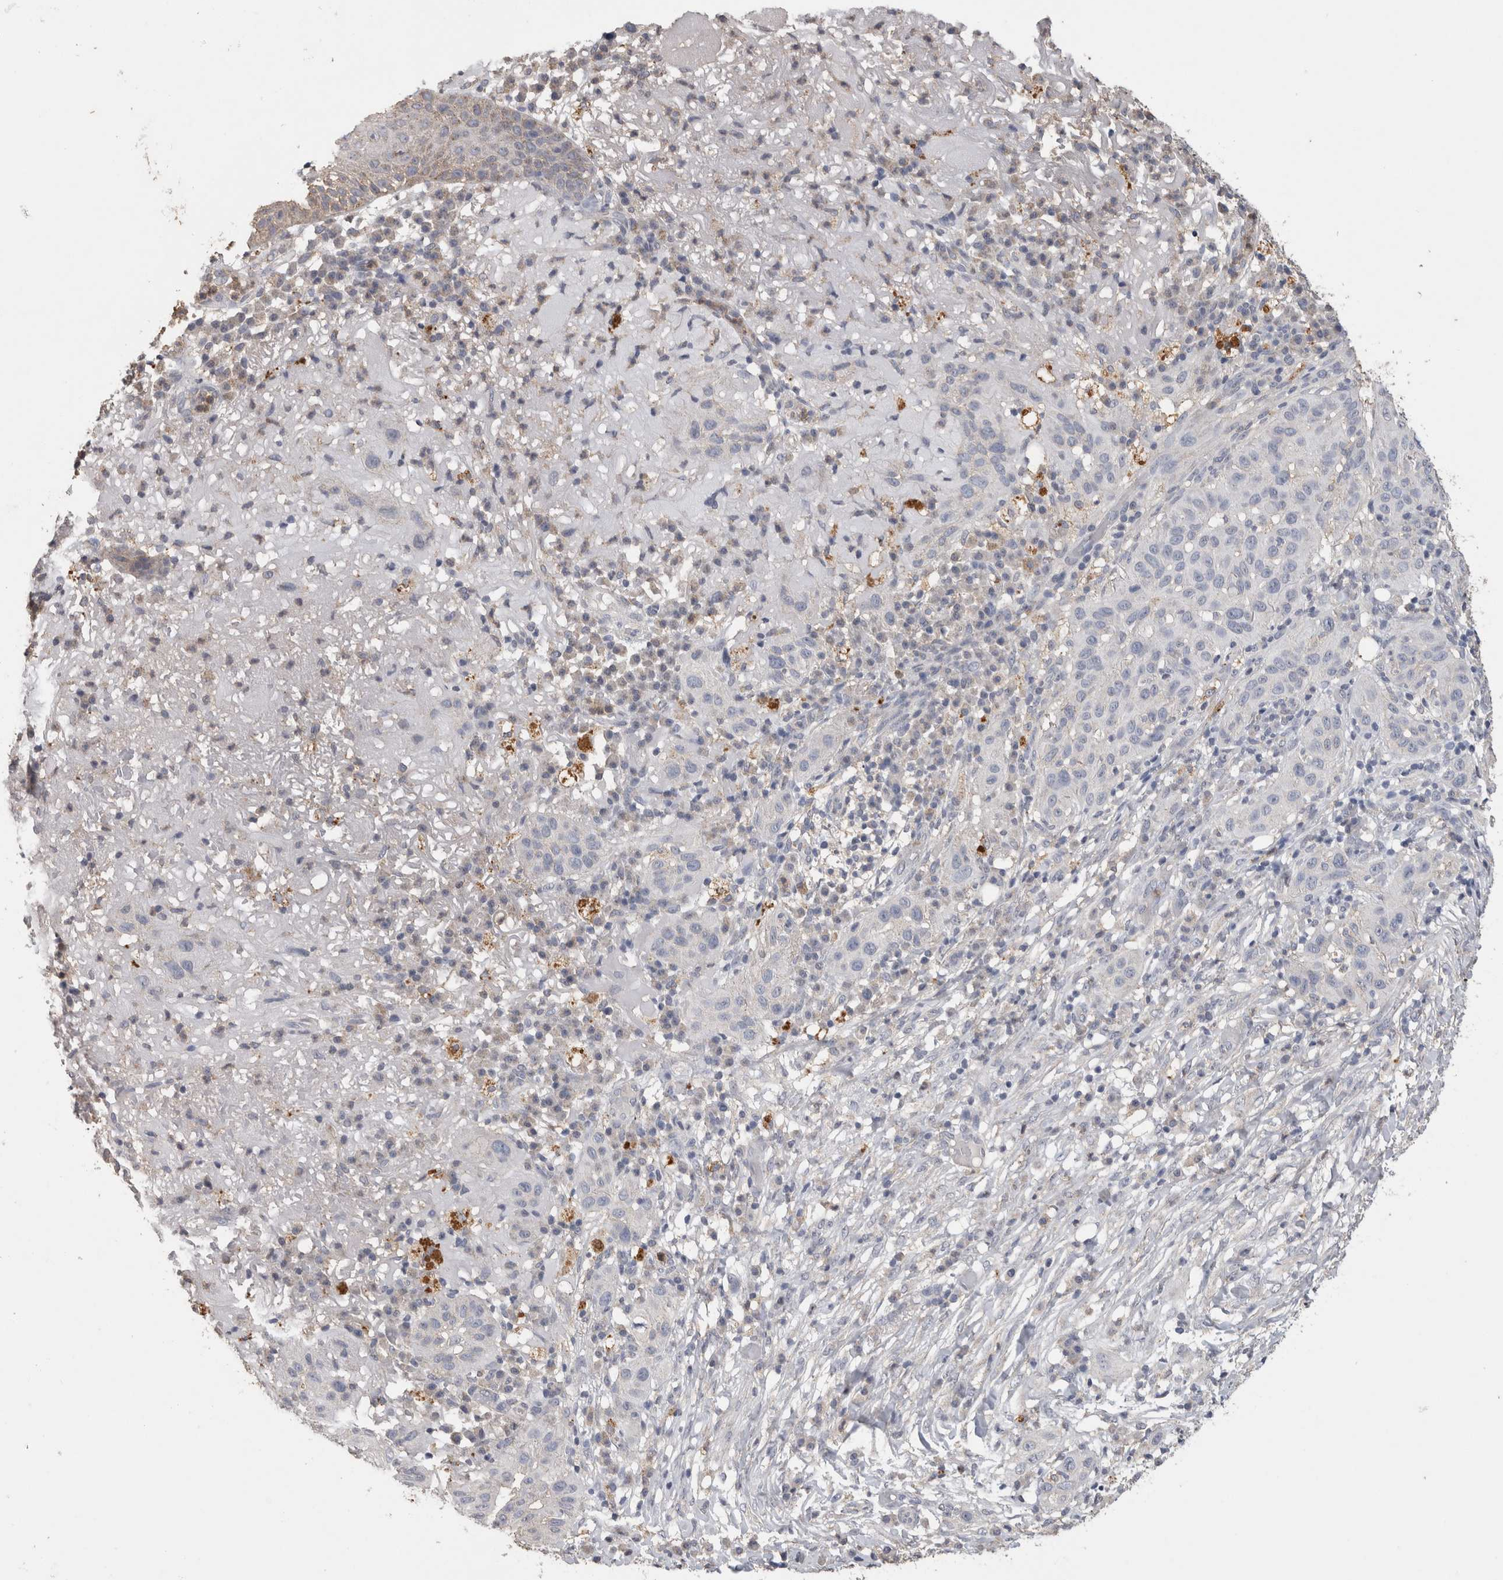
{"staining": {"intensity": "negative", "quantity": "none", "location": "none"}, "tissue": "skin cancer", "cell_type": "Tumor cells", "image_type": "cancer", "snomed": [{"axis": "morphology", "description": "Normal tissue, NOS"}, {"axis": "morphology", "description": "Squamous cell carcinoma, NOS"}, {"axis": "topography", "description": "Skin"}], "caption": "Skin cancer was stained to show a protein in brown. There is no significant positivity in tumor cells. (Brightfield microscopy of DAB (3,3'-diaminobenzidine) immunohistochemistry at high magnification).", "gene": "CNTFR", "patient": {"sex": "female", "age": 96}}